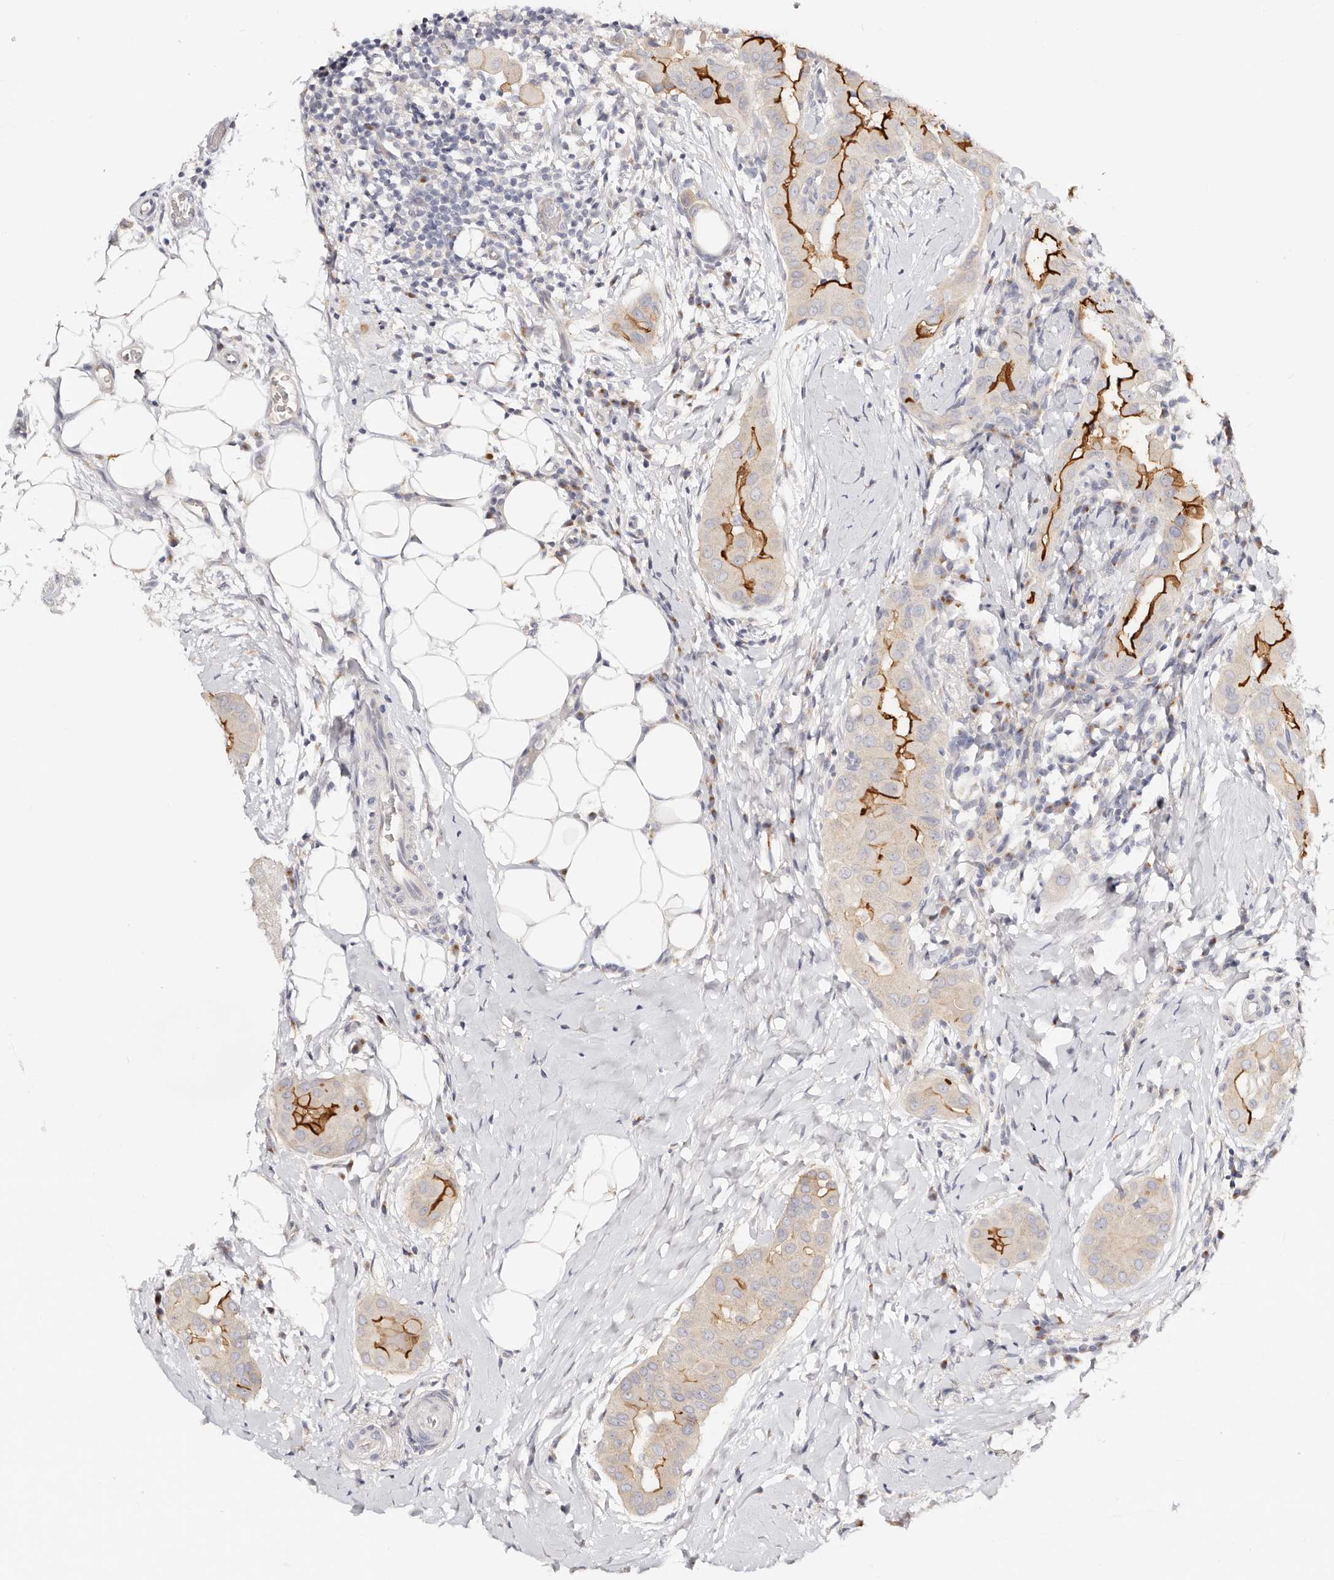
{"staining": {"intensity": "moderate", "quantity": "<25%", "location": "cytoplasmic/membranous"}, "tissue": "thyroid cancer", "cell_type": "Tumor cells", "image_type": "cancer", "snomed": [{"axis": "morphology", "description": "Papillary adenocarcinoma, NOS"}, {"axis": "topography", "description": "Thyroid gland"}], "caption": "Immunohistochemical staining of thyroid cancer demonstrates moderate cytoplasmic/membranous protein positivity in about <25% of tumor cells. (Brightfield microscopy of DAB IHC at high magnification).", "gene": "DNASE1", "patient": {"sex": "male", "age": 33}}